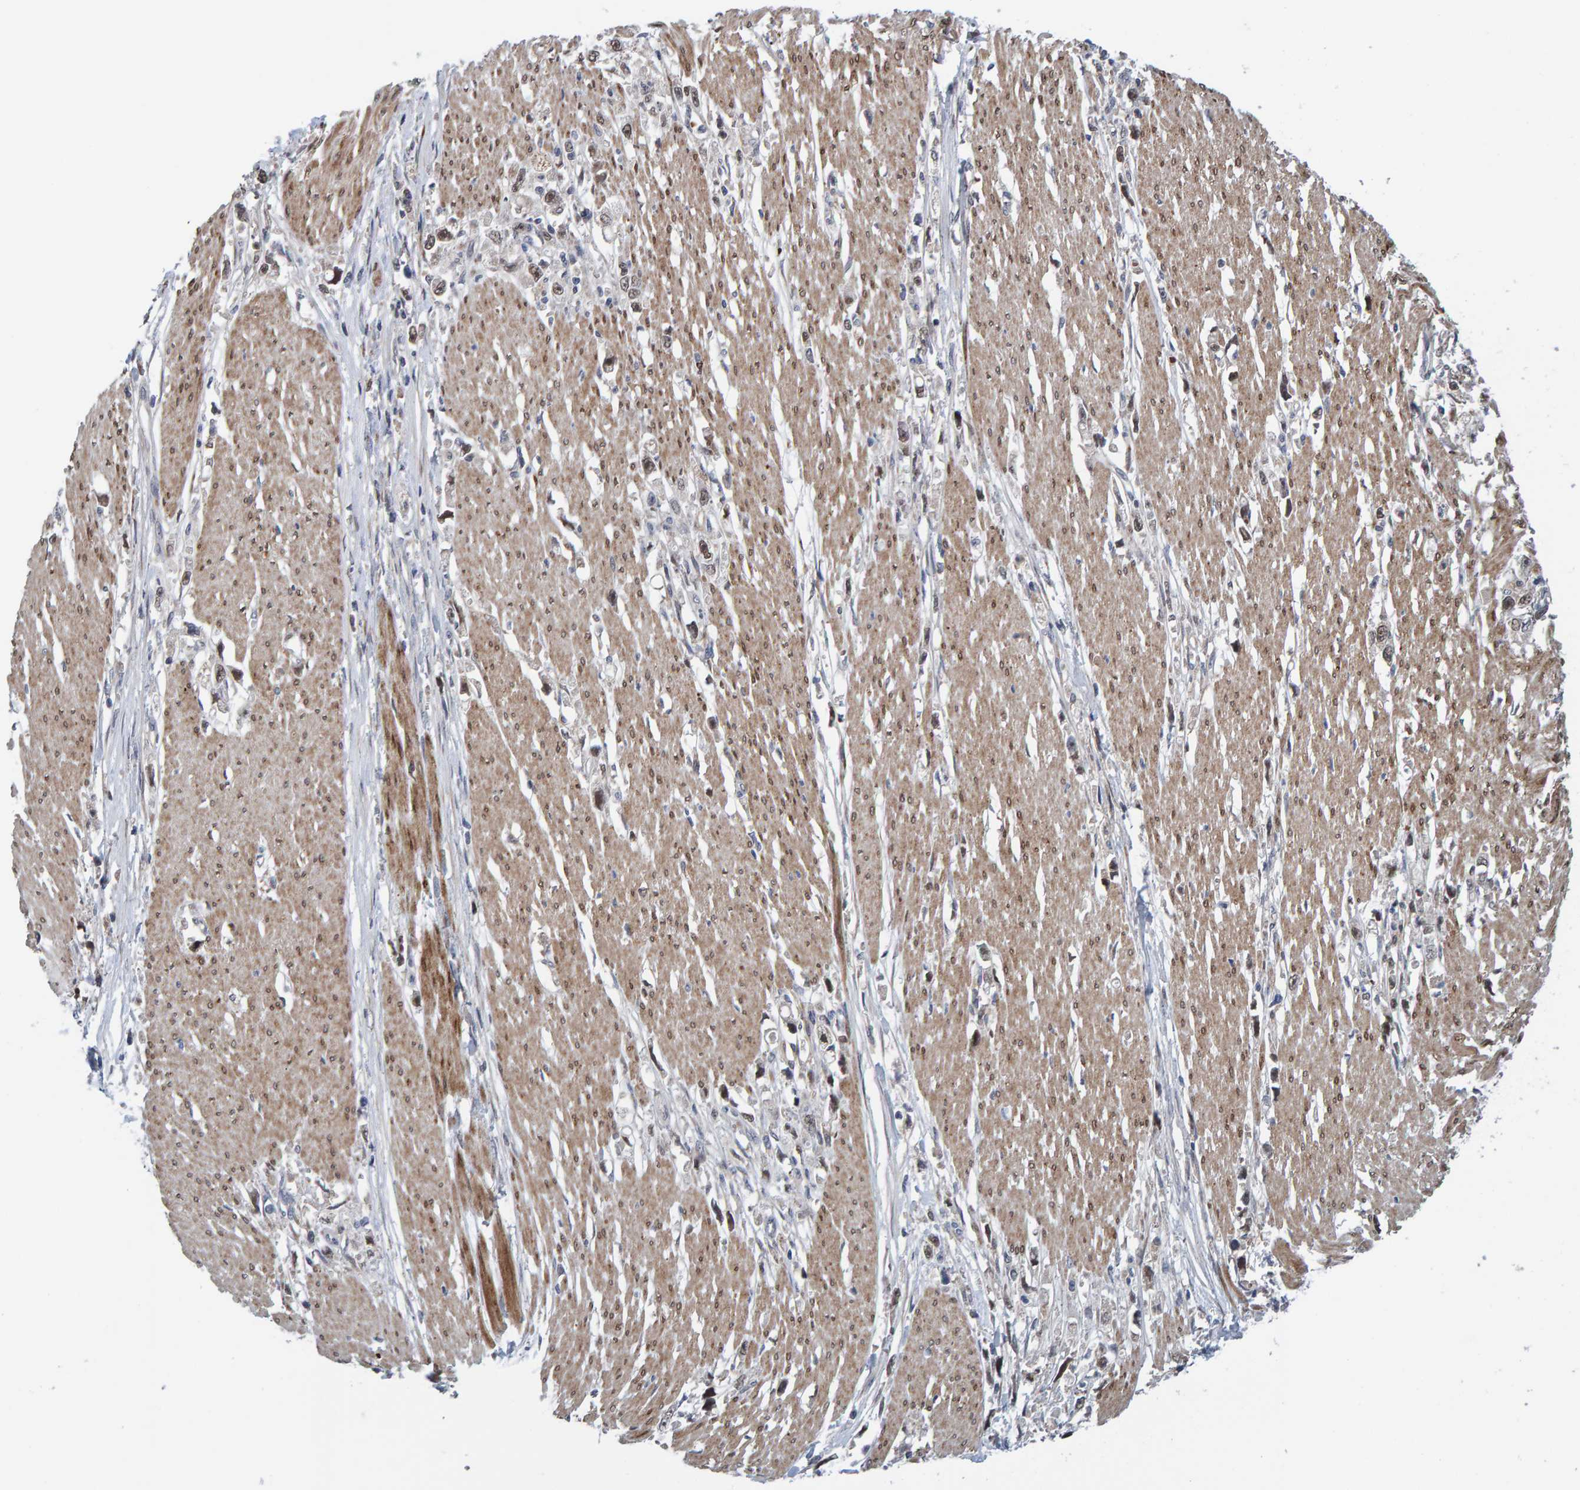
{"staining": {"intensity": "moderate", "quantity": ">75%", "location": "cytoplasmic/membranous,nuclear"}, "tissue": "stomach cancer", "cell_type": "Tumor cells", "image_type": "cancer", "snomed": [{"axis": "morphology", "description": "Adenocarcinoma, NOS"}, {"axis": "topography", "description": "Stomach"}], "caption": "This image displays IHC staining of stomach cancer, with medium moderate cytoplasmic/membranous and nuclear positivity in approximately >75% of tumor cells.", "gene": "MFSD6L", "patient": {"sex": "female", "age": 59}}